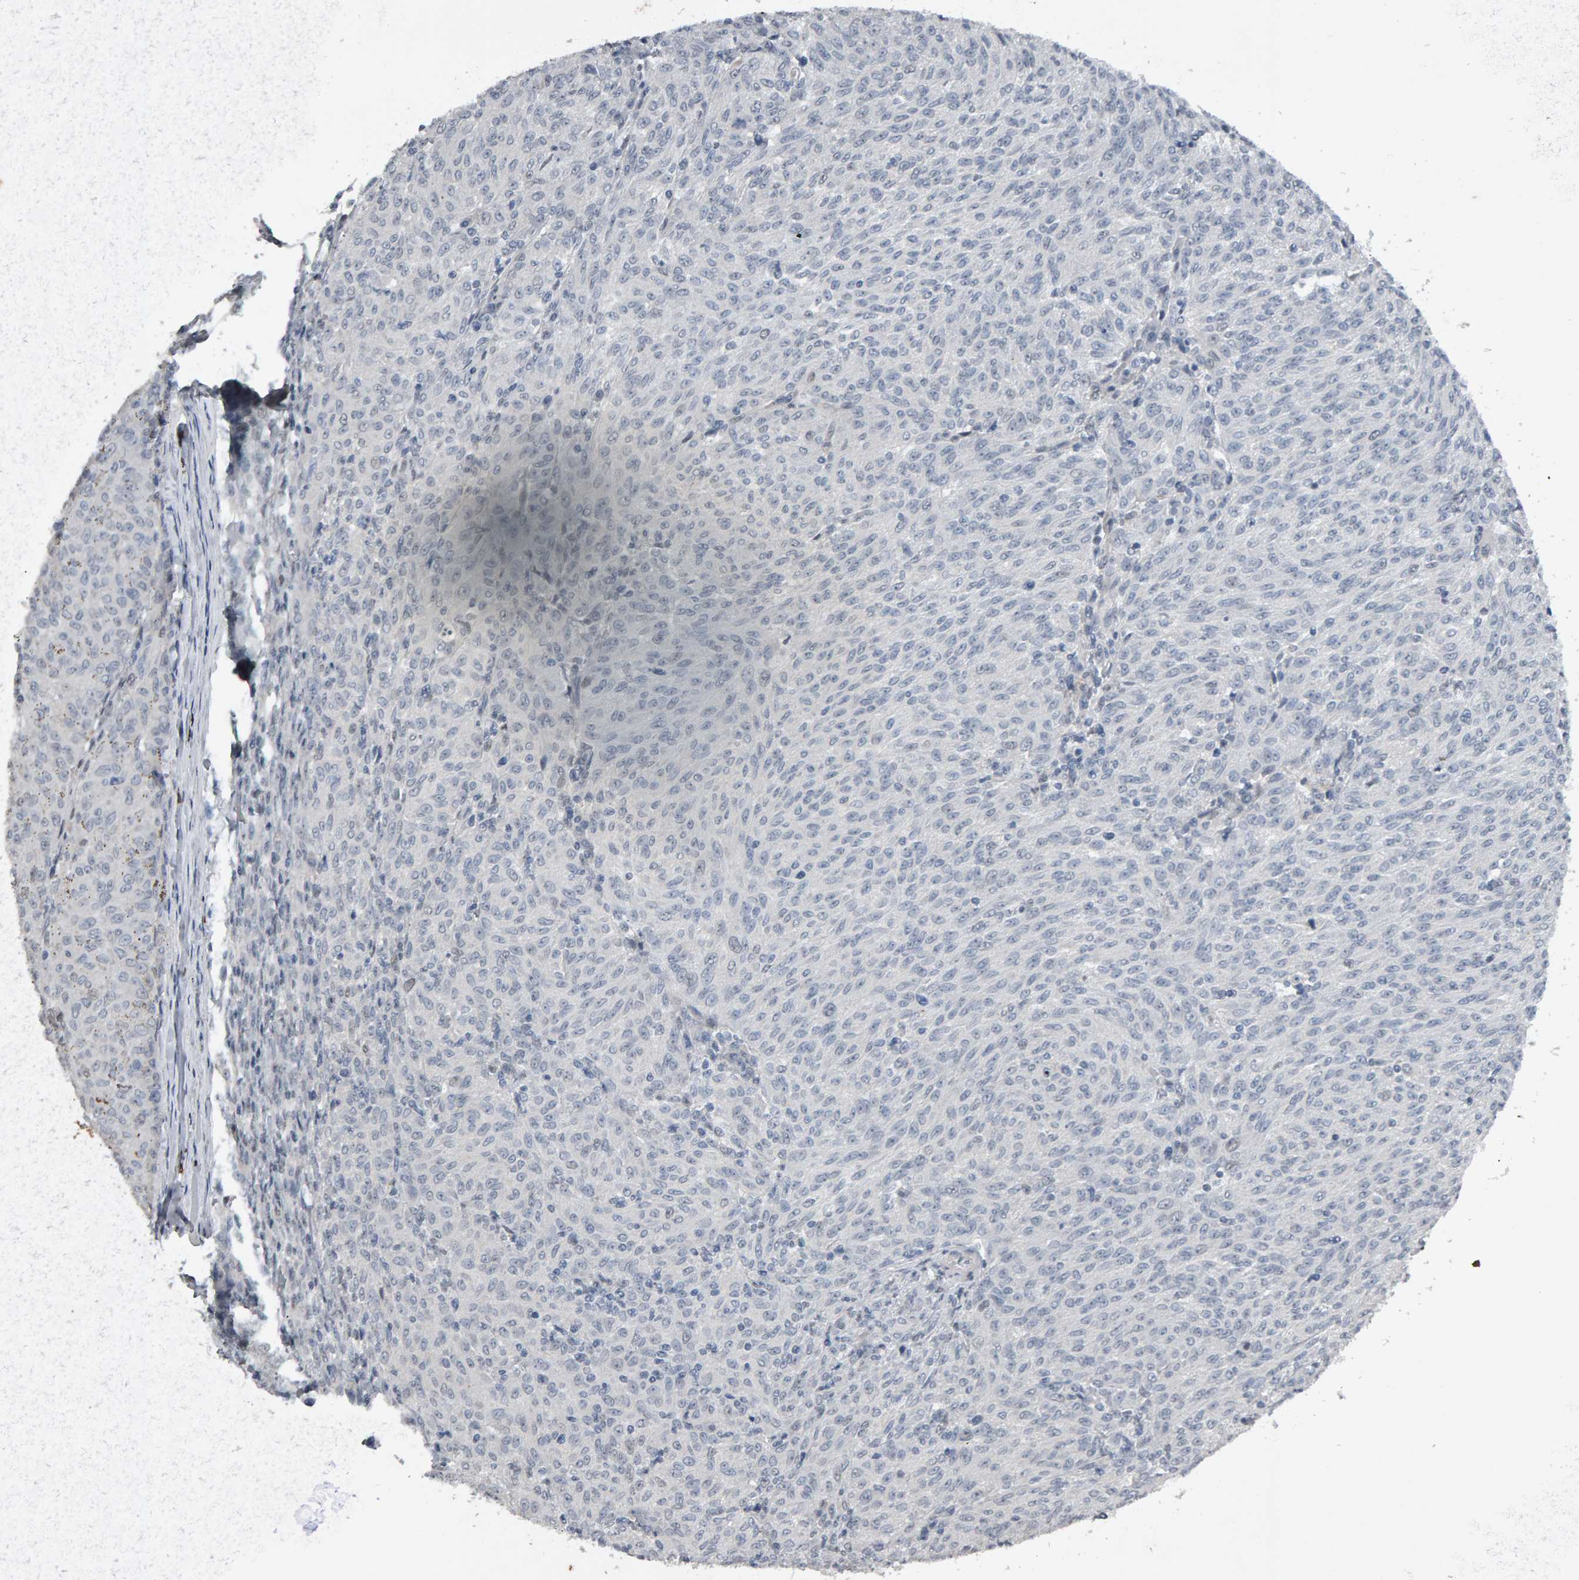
{"staining": {"intensity": "negative", "quantity": "none", "location": "none"}, "tissue": "melanoma", "cell_type": "Tumor cells", "image_type": "cancer", "snomed": [{"axis": "morphology", "description": "Malignant melanoma, NOS"}, {"axis": "topography", "description": "Skin"}], "caption": "High power microscopy photomicrograph of an immunohistochemistry photomicrograph of melanoma, revealing no significant staining in tumor cells. (Immunohistochemistry, brightfield microscopy, high magnification).", "gene": "IPO8", "patient": {"sex": "female", "age": 72}}